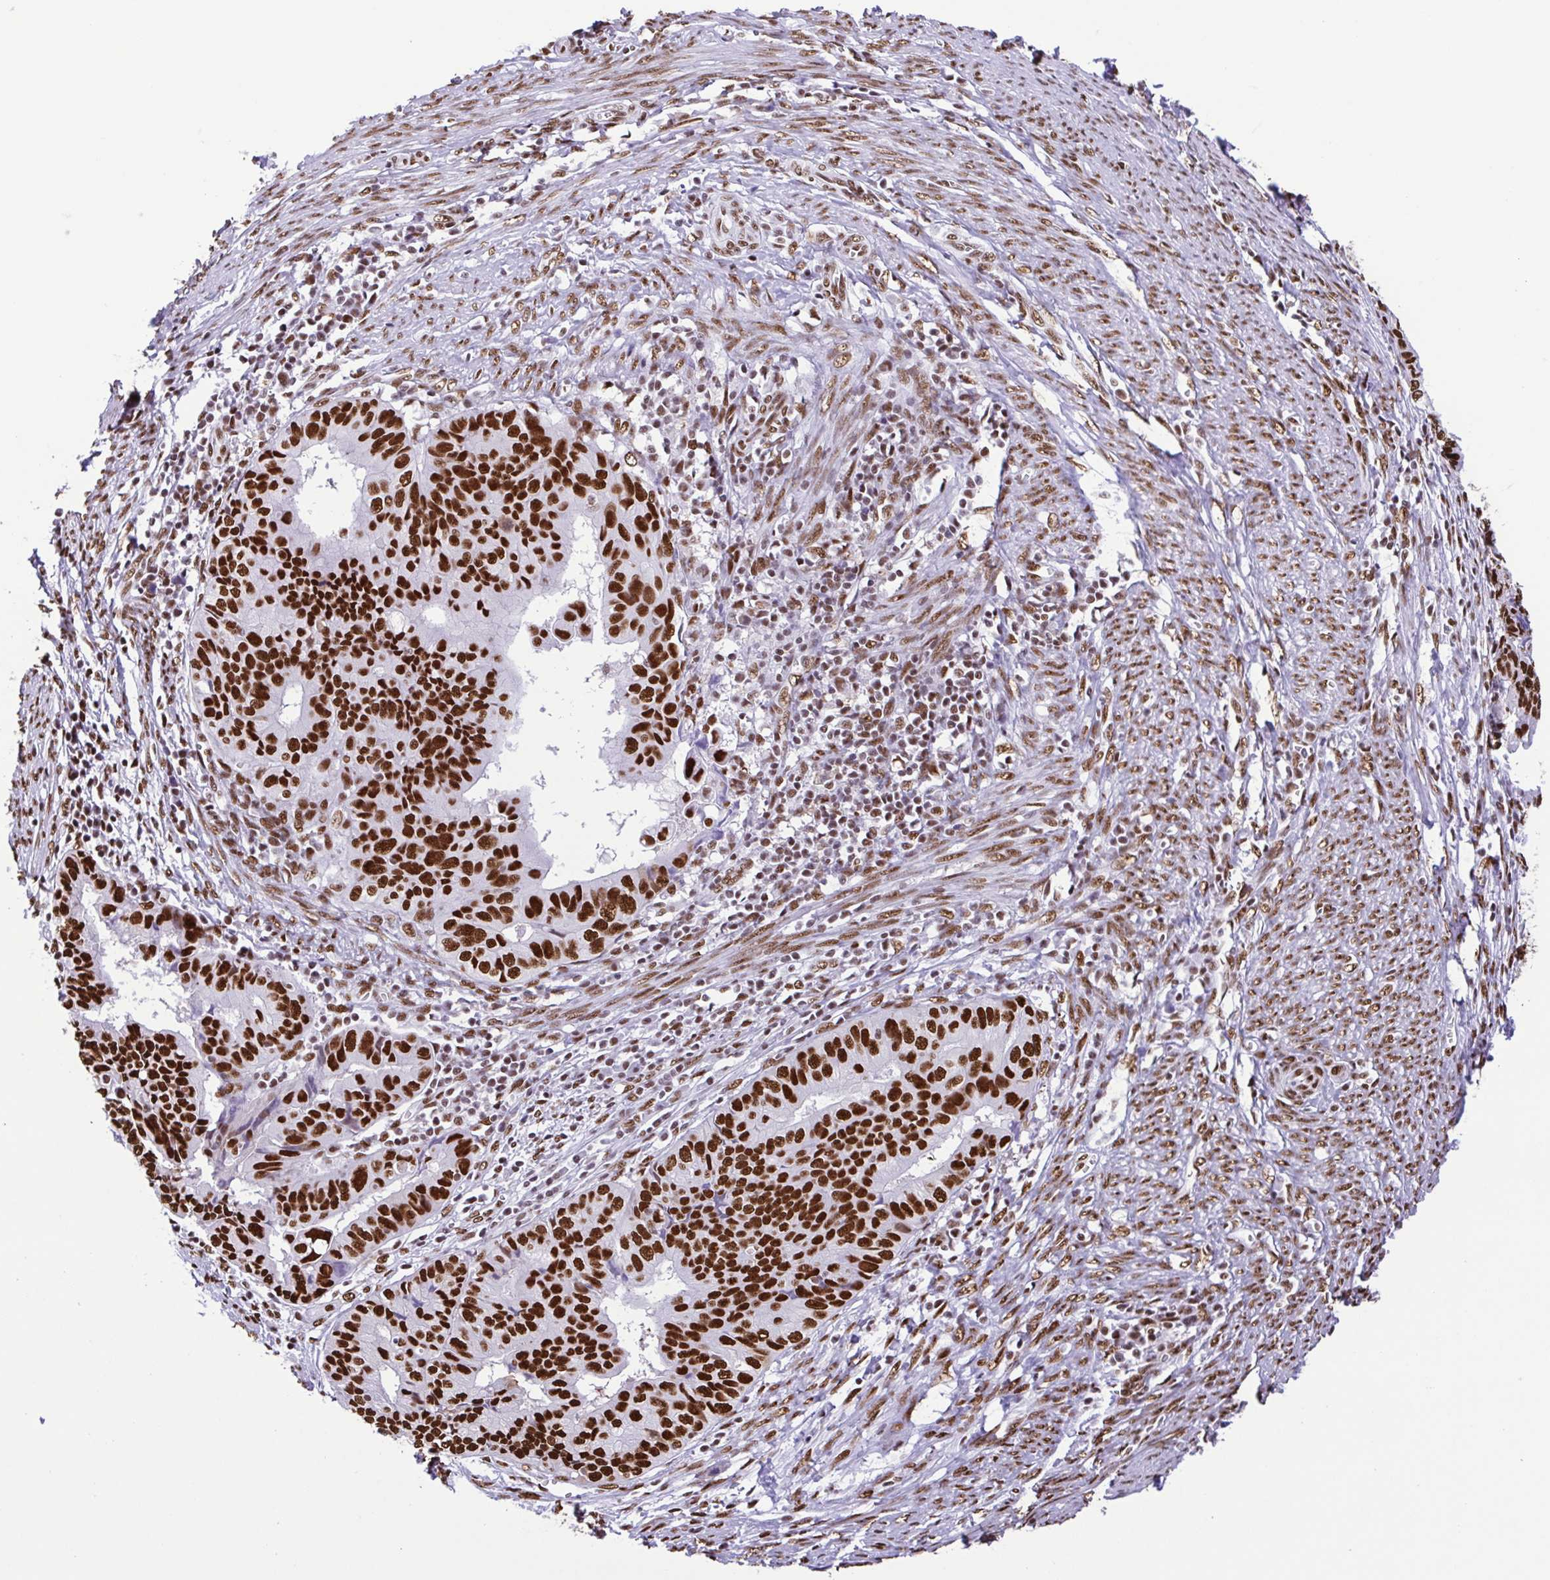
{"staining": {"intensity": "strong", "quantity": ">75%", "location": "nuclear"}, "tissue": "endometrial cancer", "cell_type": "Tumor cells", "image_type": "cancer", "snomed": [{"axis": "morphology", "description": "Adenocarcinoma, NOS"}, {"axis": "topography", "description": "Endometrium"}], "caption": "Tumor cells reveal high levels of strong nuclear staining in approximately >75% of cells in human endometrial cancer. Nuclei are stained in blue.", "gene": "TRIM28", "patient": {"sex": "female", "age": 65}}